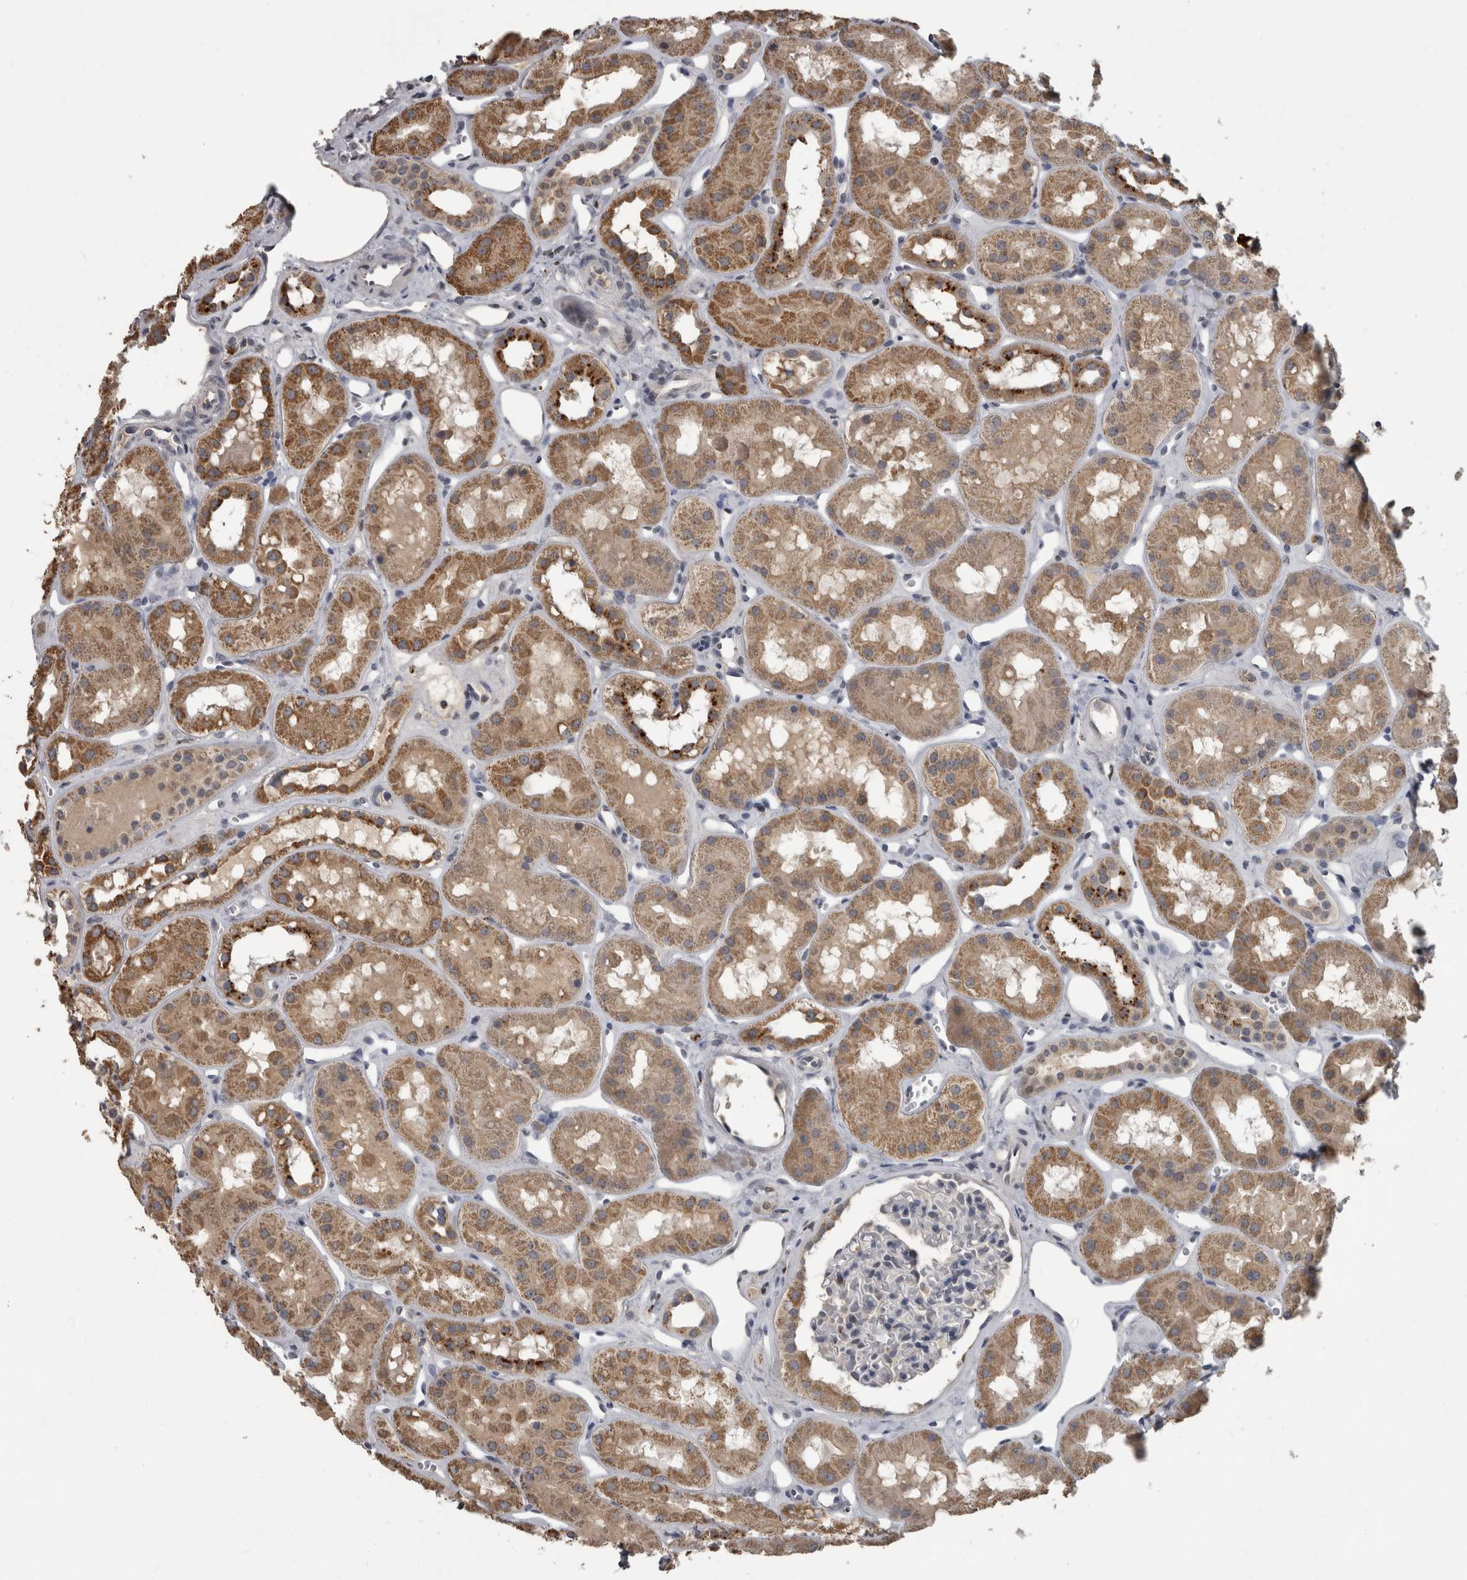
{"staining": {"intensity": "negative", "quantity": "none", "location": "none"}, "tissue": "kidney", "cell_type": "Cells in glomeruli", "image_type": "normal", "snomed": [{"axis": "morphology", "description": "Normal tissue, NOS"}, {"axis": "topography", "description": "Kidney"}], "caption": "Cells in glomeruli show no significant positivity in unremarkable kidney. (Brightfield microscopy of DAB immunohistochemistry (IHC) at high magnification).", "gene": "NAAA", "patient": {"sex": "male", "age": 16}}